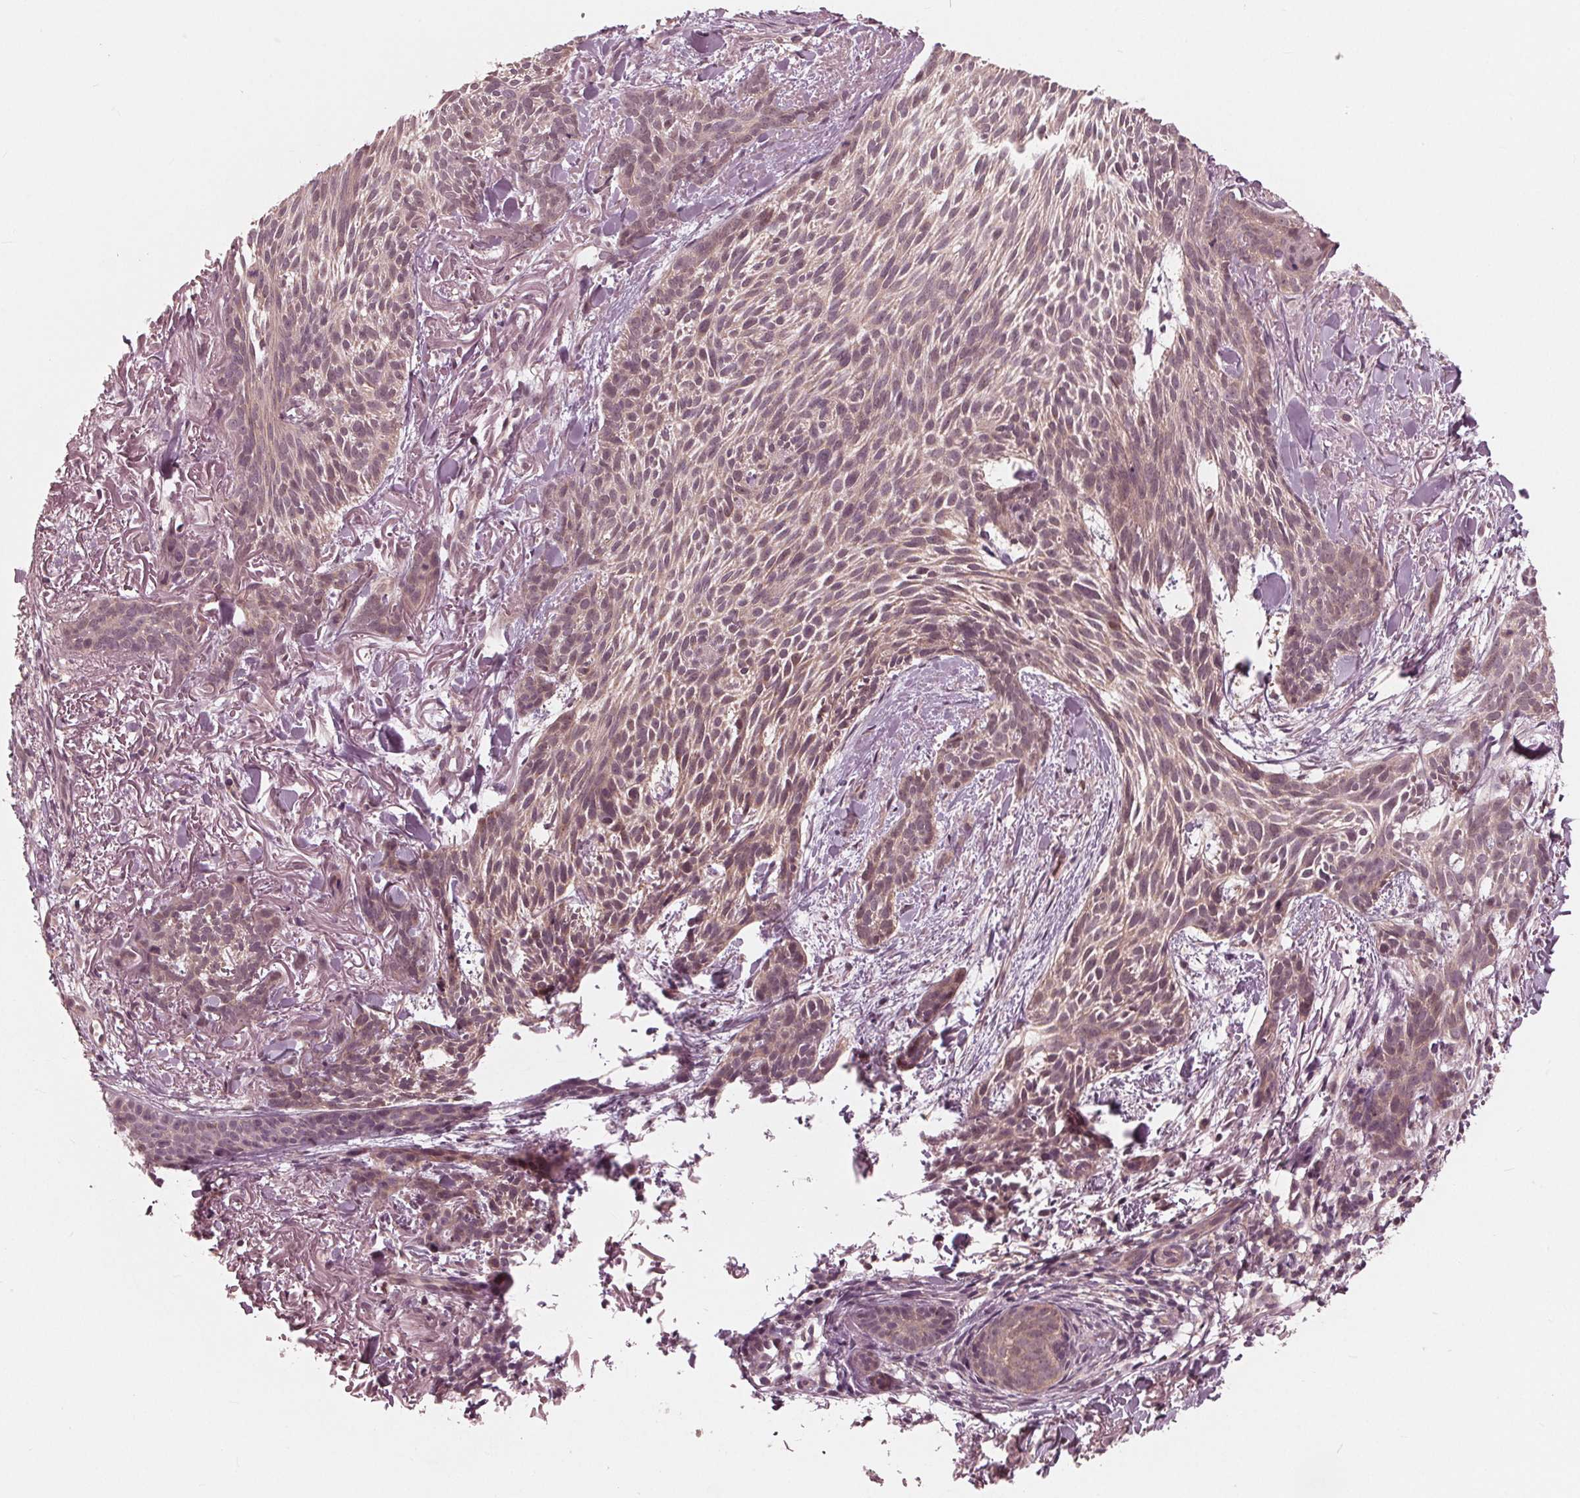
{"staining": {"intensity": "weak", "quantity": "25%-75%", "location": "cytoplasmic/membranous"}, "tissue": "skin cancer", "cell_type": "Tumor cells", "image_type": "cancer", "snomed": [{"axis": "morphology", "description": "Basal cell carcinoma"}, {"axis": "topography", "description": "Skin"}], "caption": "A low amount of weak cytoplasmic/membranous positivity is identified in about 25%-75% of tumor cells in basal cell carcinoma (skin) tissue.", "gene": "UBALD1", "patient": {"sex": "female", "age": 78}}